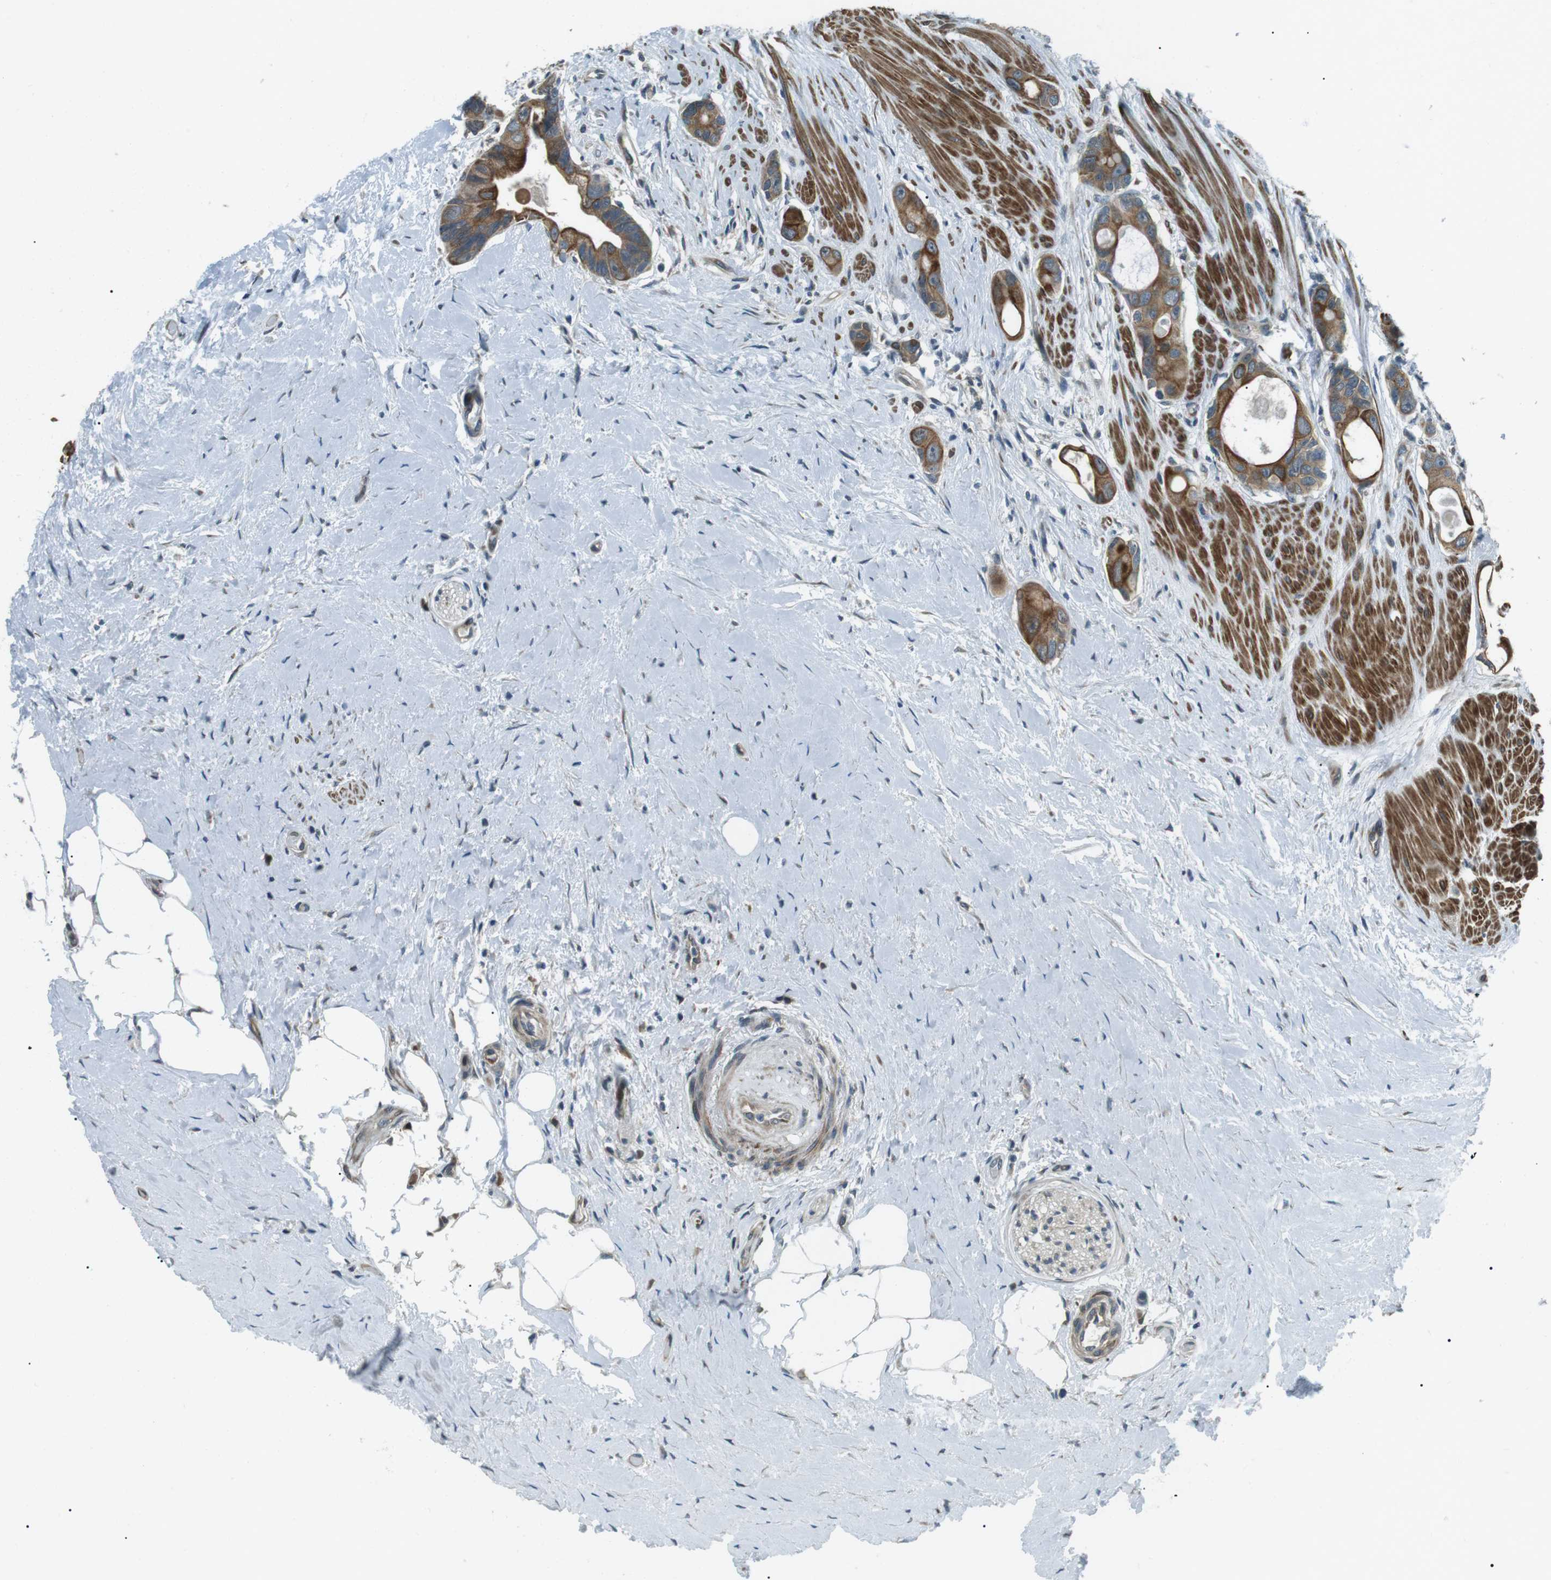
{"staining": {"intensity": "moderate", "quantity": ">75%", "location": "cytoplasmic/membranous"}, "tissue": "colorectal cancer", "cell_type": "Tumor cells", "image_type": "cancer", "snomed": [{"axis": "morphology", "description": "Adenocarcinoma, NOS"}, {"axis": "topography", "description": "Rectum"}], "caption": "Immunohistochemistry (IHC) of human colorectal cancer (adenocarcinoma) exhibits medium levels of moderate cytoplasmic/membranous expression in approximately >75% of tumor cells.", "gene": "TMEM74", "patient": {"sex": "male", "age": 51}}